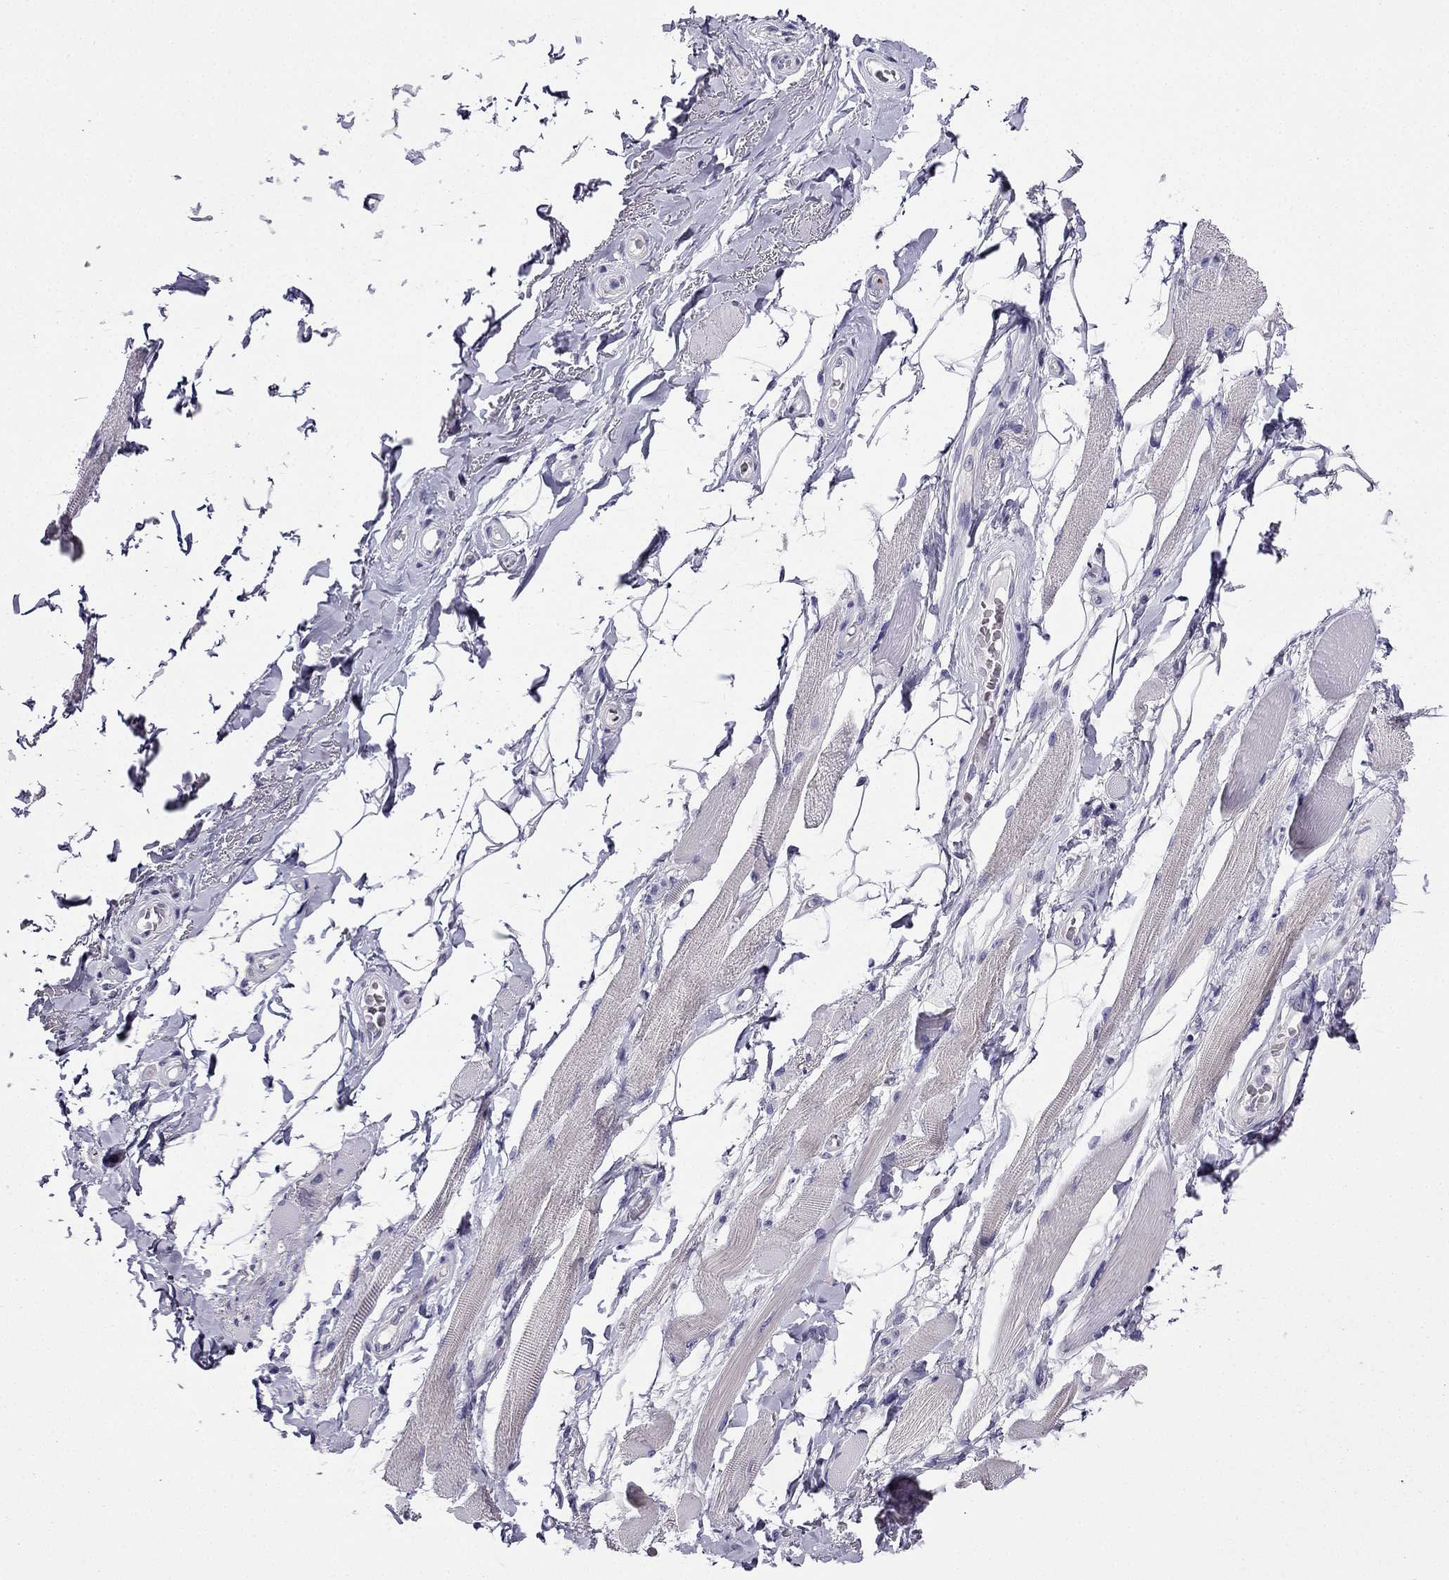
{"staining": {"intensity": "negative", "quantity": "none", "location": "none"}, "tissue": "adipose tissue", "cell_type": "Adipocytes", "image_type": "normal", "snomed": [{"axis": "morphology", "description": "Normal tissue, NOS"}, {"axis": "topography", "description": "Anal"}, {"axis": "topography", "description": "Peripheral nerve tissue"}], "caption": "Immunohistochemistry (IHC) of unremarkable human adipose tissue shows no positivity in adipocytes. The staining was performed using DAB to visualize the protein expression in brown, while the nuclei were stained in blue with hematoxylin (Magnification: 20x).", "gene": "KCNJ10", "patient": {"sex": "male", "age": 53}}